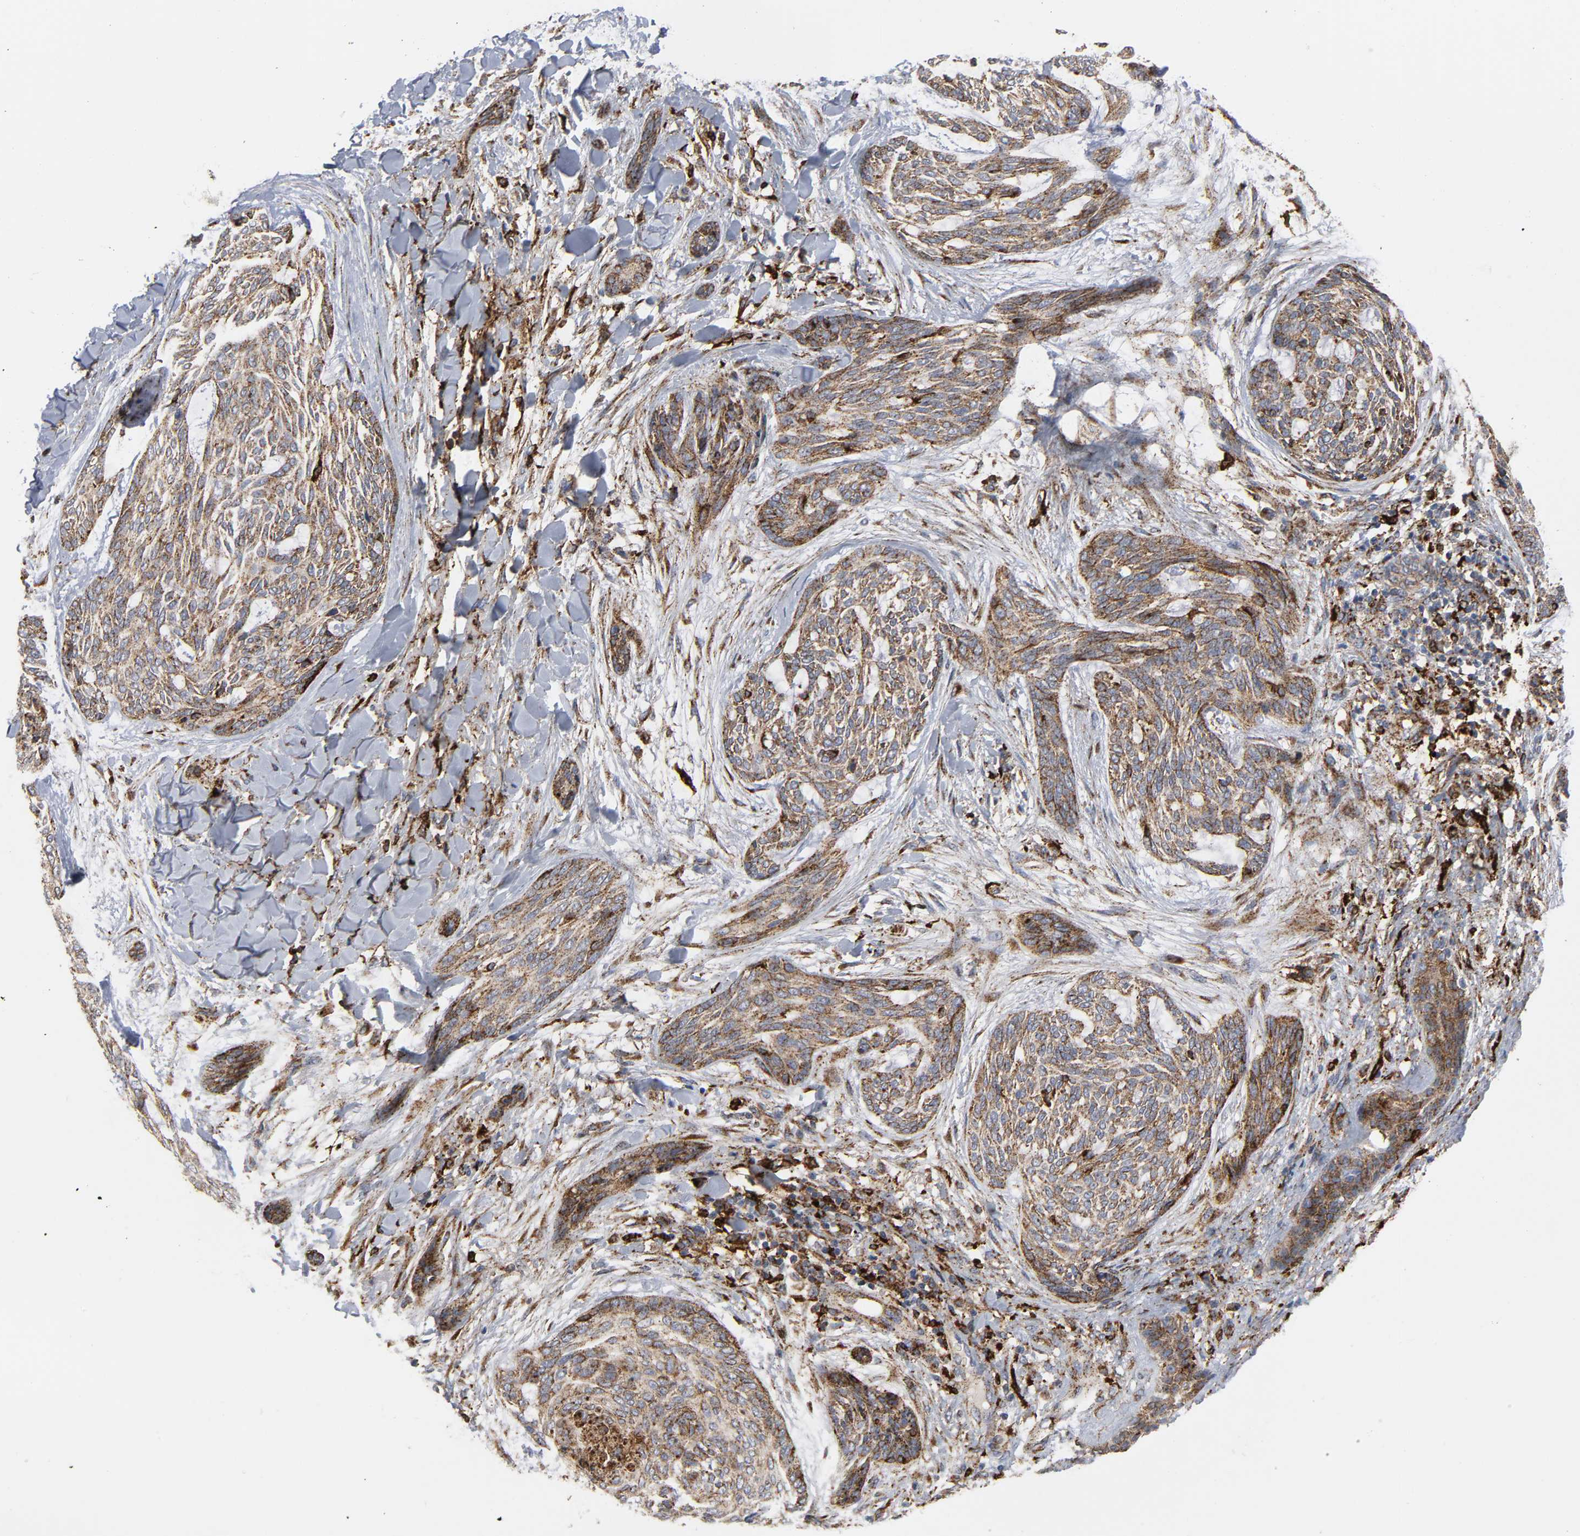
{"staining": {"intensity": "strong", "quantity": ">75%", "location": "cytoplasmic/membranous"}, "tissue": "skin cancer", "cell_type": "Tumor cells", "image_type": "cancer", "snomed": [{"axis": "morphology", "description": "Normal tissue, NOS"}, {"axis": "morphology", "description": "Basal cell carcinoma"}, {"axis": "topography", "description": "Skin"}], "caption": "A high-resolution photomicrograph shows IHC staining of skin cancer, which shows strong cytoplasmic/membranous positivity in about >75% of tumor cells.", "gene": "PSAP", "patient": {"sex": "female", "age": 71}}